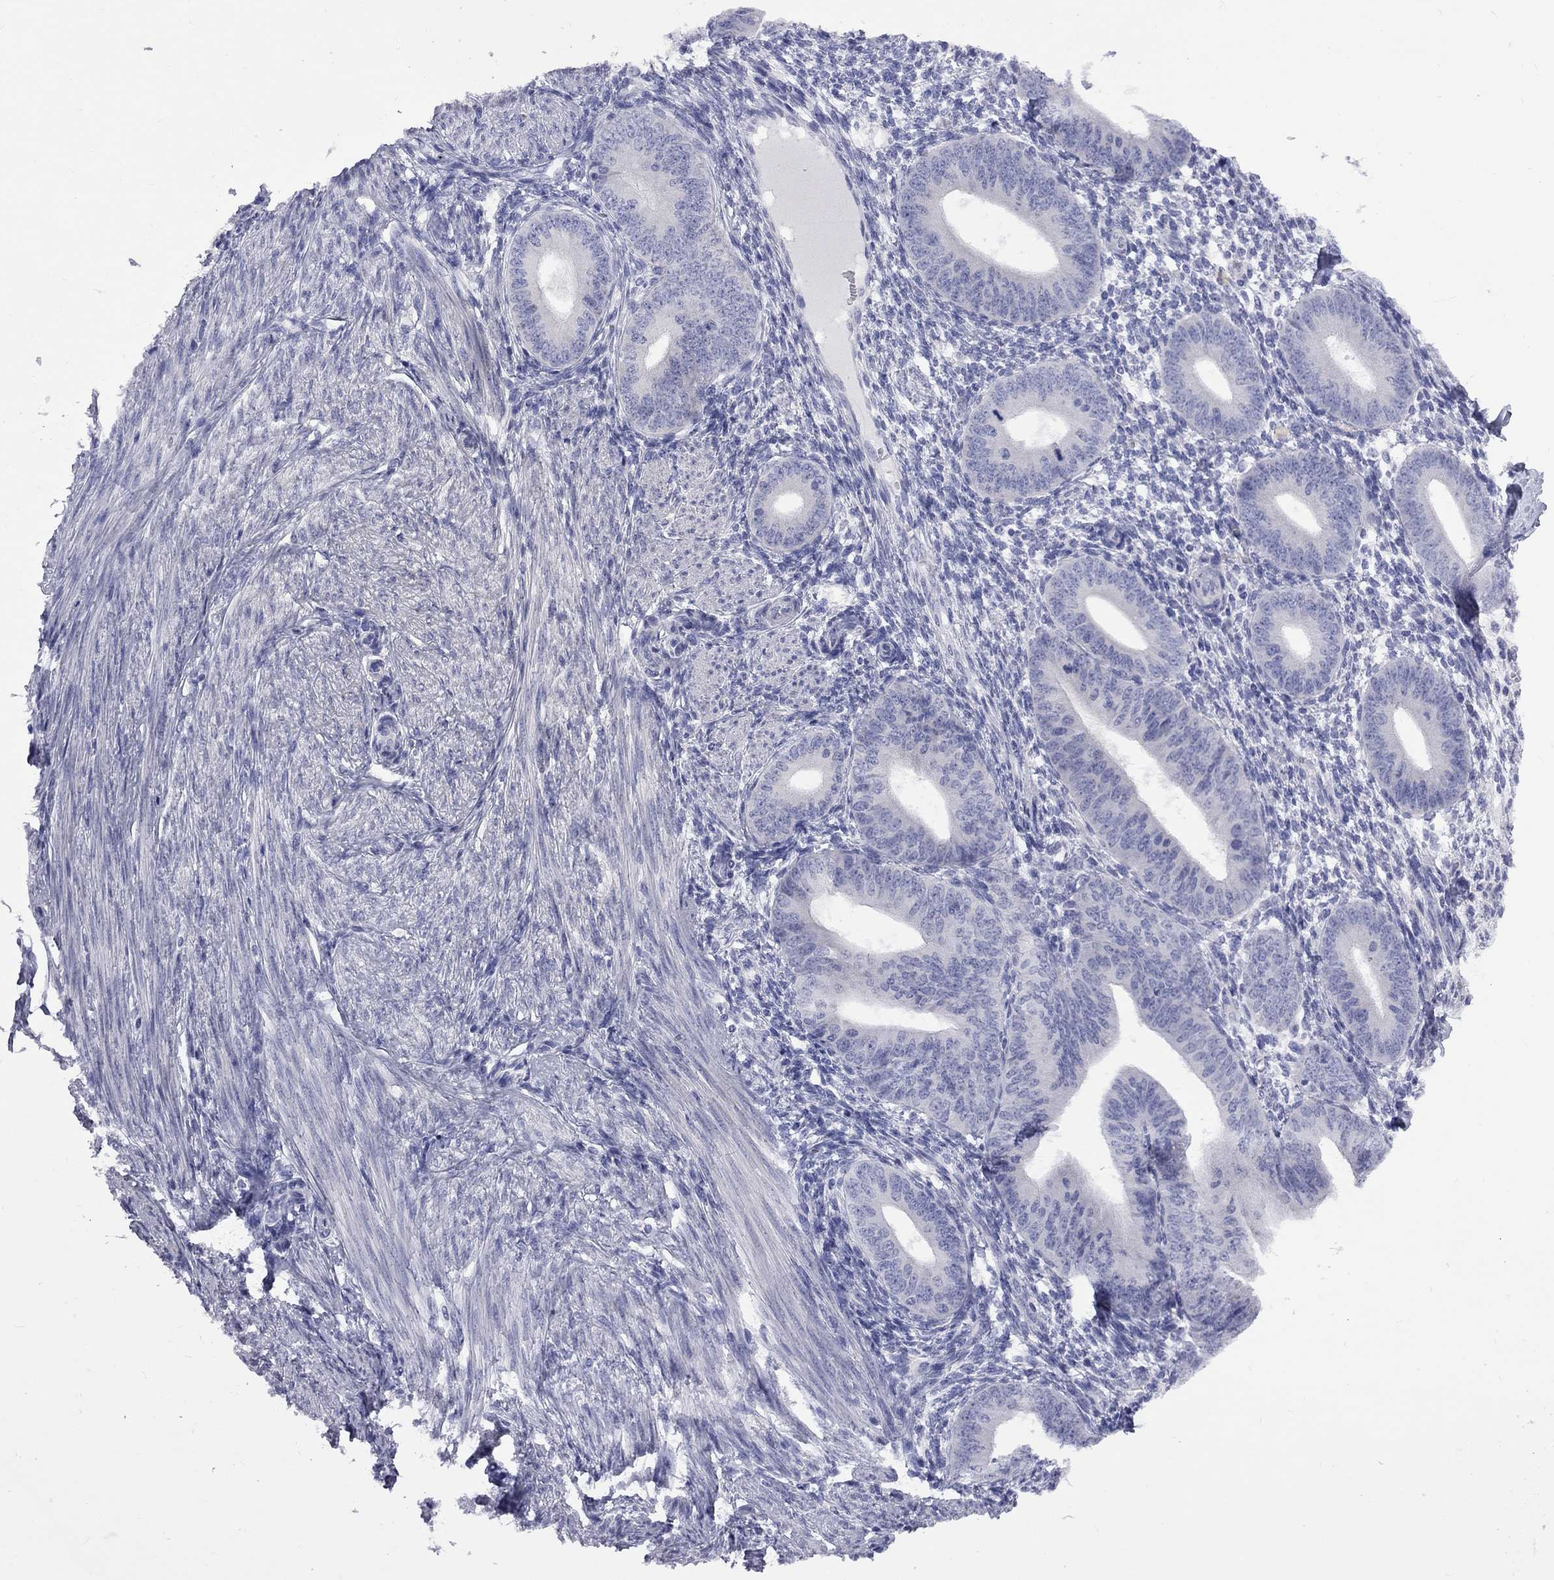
{"staining": {"intensity": "negative", "quantity": "none", "location": "none"}, "tissue": "endometrium", "cell_type": "Cells in endometrial stroma", "image_type": "normal", "snomed": [{"axis": "morphology", "description": "Normal tissue, NOS"}, {"axis": "topography", "description": "Endometrium"}], "caption": "This is an immunohistochemistry photomicrograph of normal human endometrium. There is no expression in cells in endometrial stroma.", "gene": "ABCB4", "patient": {"sex": "female", "age": 39}}